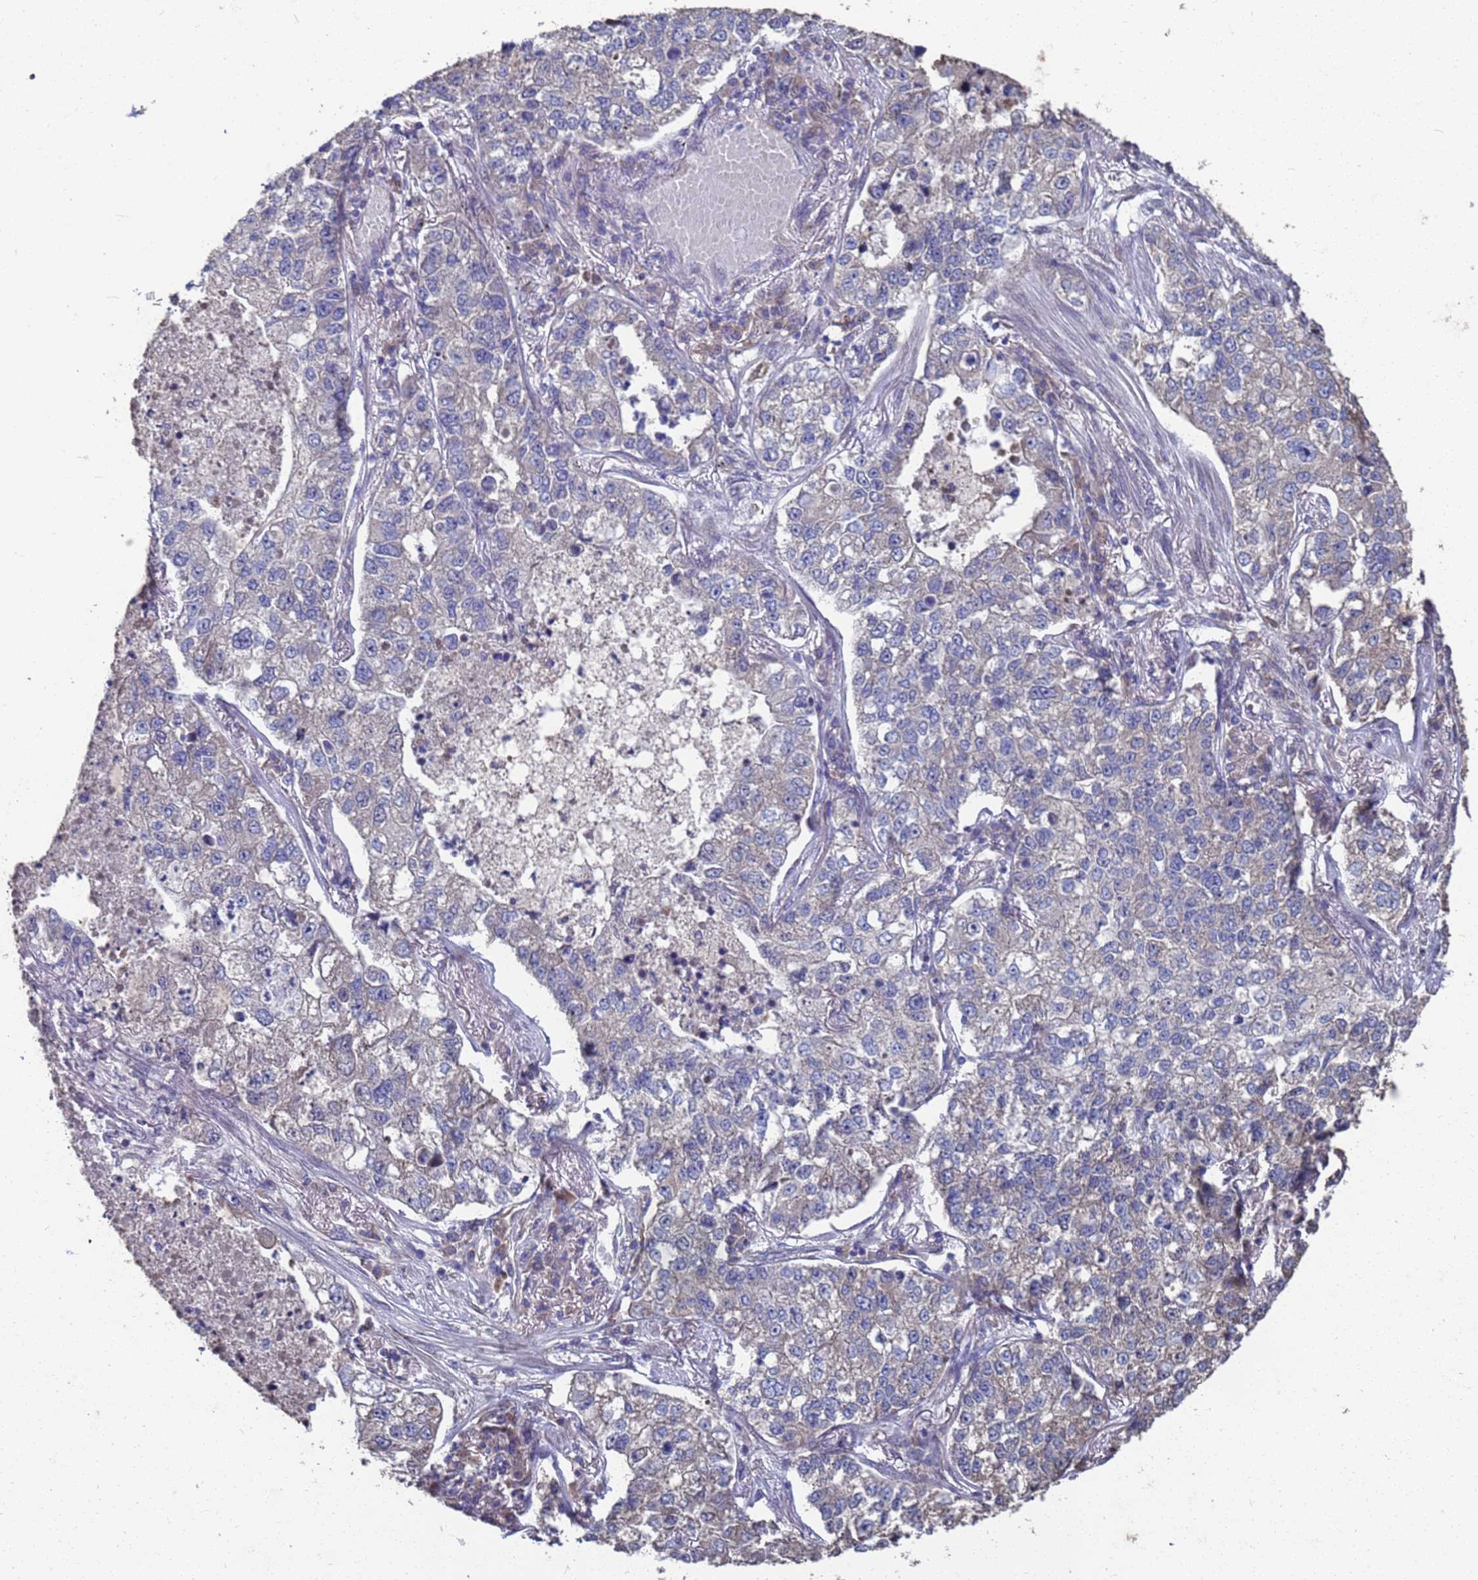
{"staining": {"intensity": "negative", "quantity": "none", "location": "none"}, "tissue": "lung cancer", "cell_type": "Tumor cells", "image_type": "cancer", "snomed": [{"axis": "morphology", "description": "Adenocarcinoma, NOS"}, {"axis": "topography", "description": "Lung"}], "caption": "This is an IHC histopathology image of human lung cancer. There is no expression in tumor cells.", "gene": "CFAP119", "patient": {"sex": "male", "age": 49}}